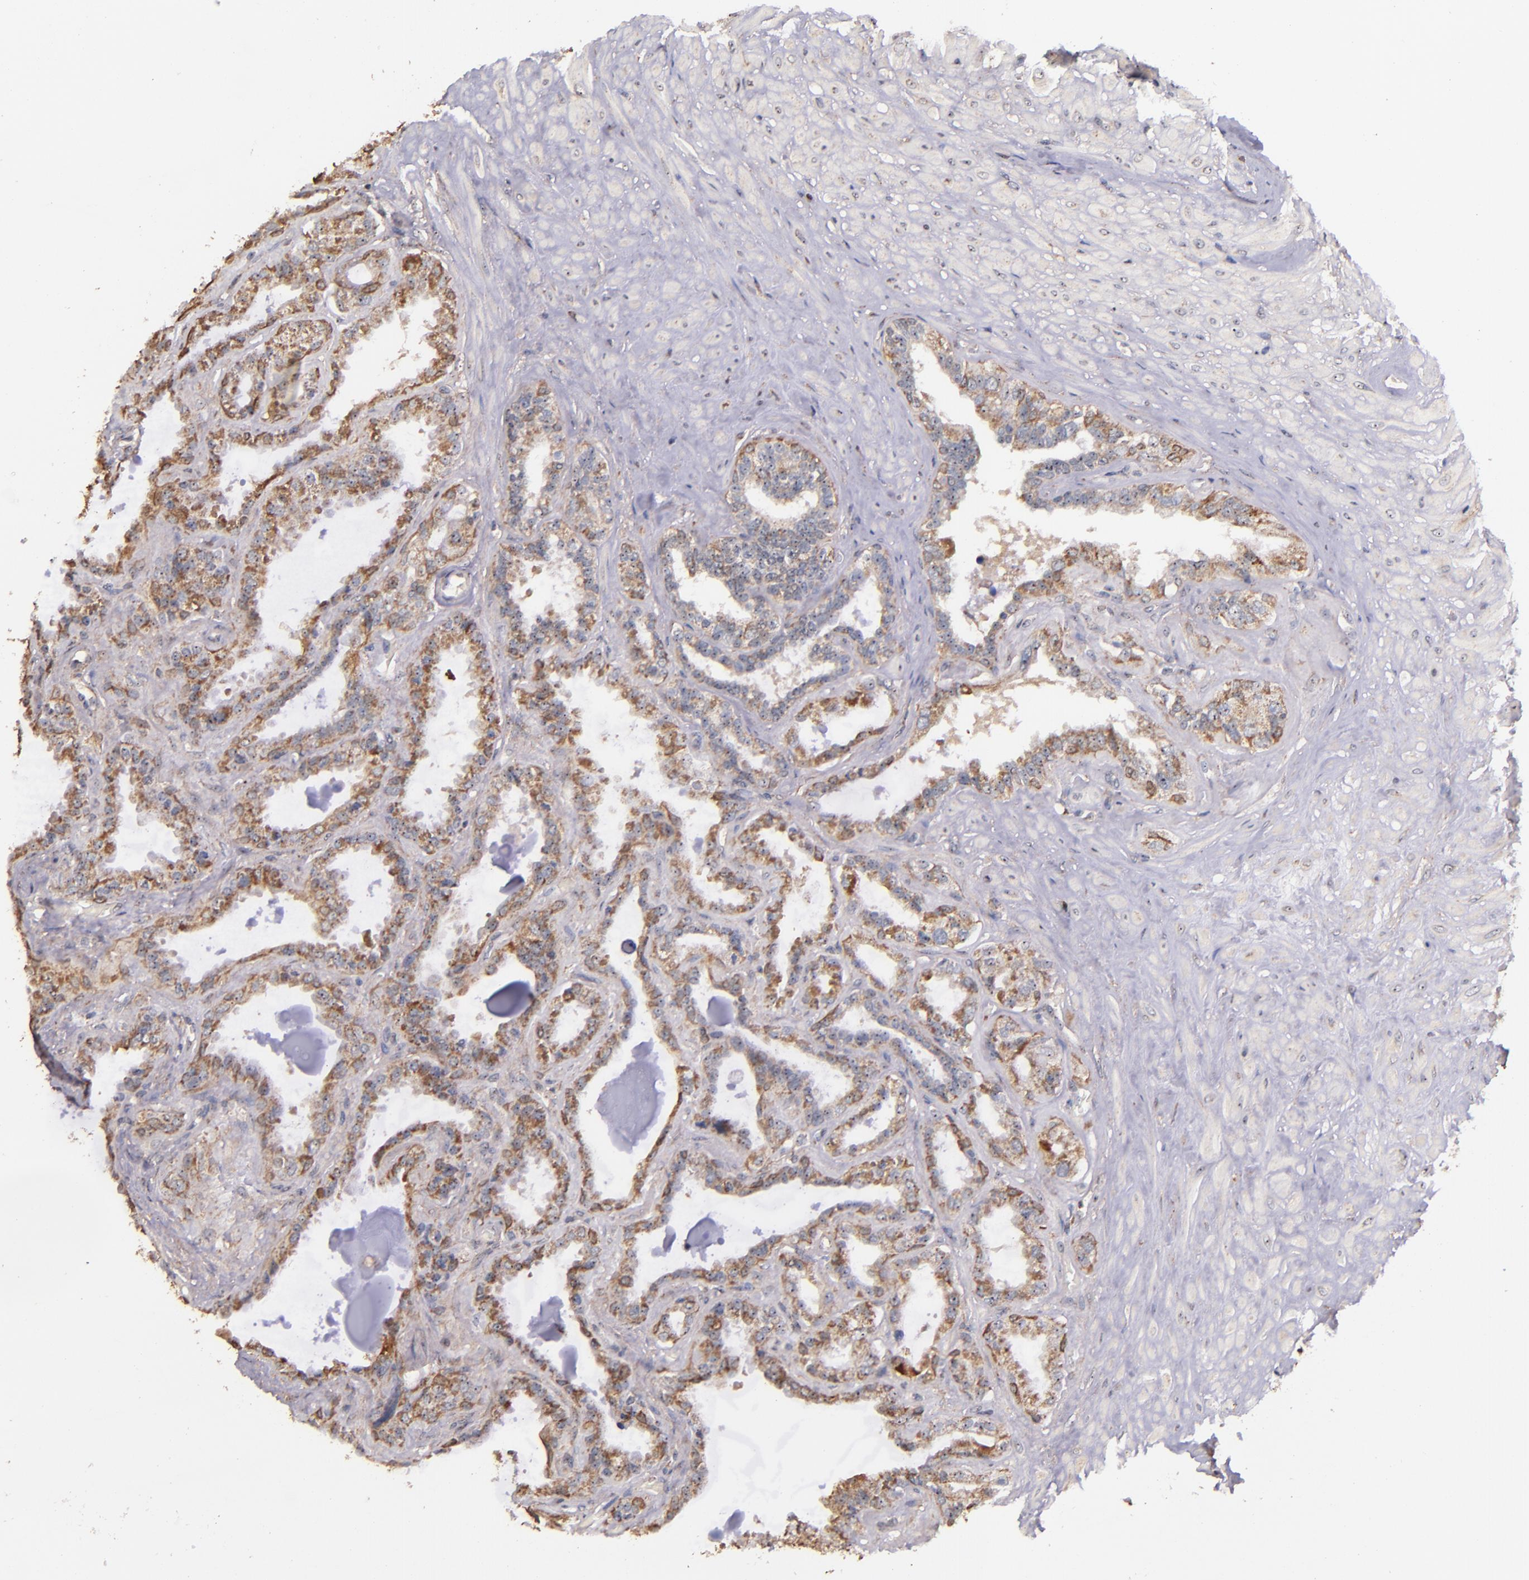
{"staining": {"intensity": "moderate", "quantity": ">75%", "location": "cytoplasmic/membranous"}, "tissue": "seminal vesicle", "cell_type": "Glandular cells", "image_type": "normal", "snomed": [{"axis": "morphology", "description": "Normal tissue, NOS"}, {"axis": "morphology", "description": "Inflammation, NOS"}, {"axis": "topography", "description": "Urinary bladder"}, {"axis": "topography", "description": "Prostate"}, {"axis": "topography", "description": "Seminal veicle"}], "caption": "Immunohistochemical staining of normal seminal vesicle shows moderate cytoplasmic/membranous protein positivity in approximately >75% of glandular cells. The staining was performed using DAB to visualize the protein expression in brown, while the nuclei were stained in blue with hematoxylin (Magnification: 20x).", "gene": "SHC1", "patient": {"sex": "male", "age": 82}}